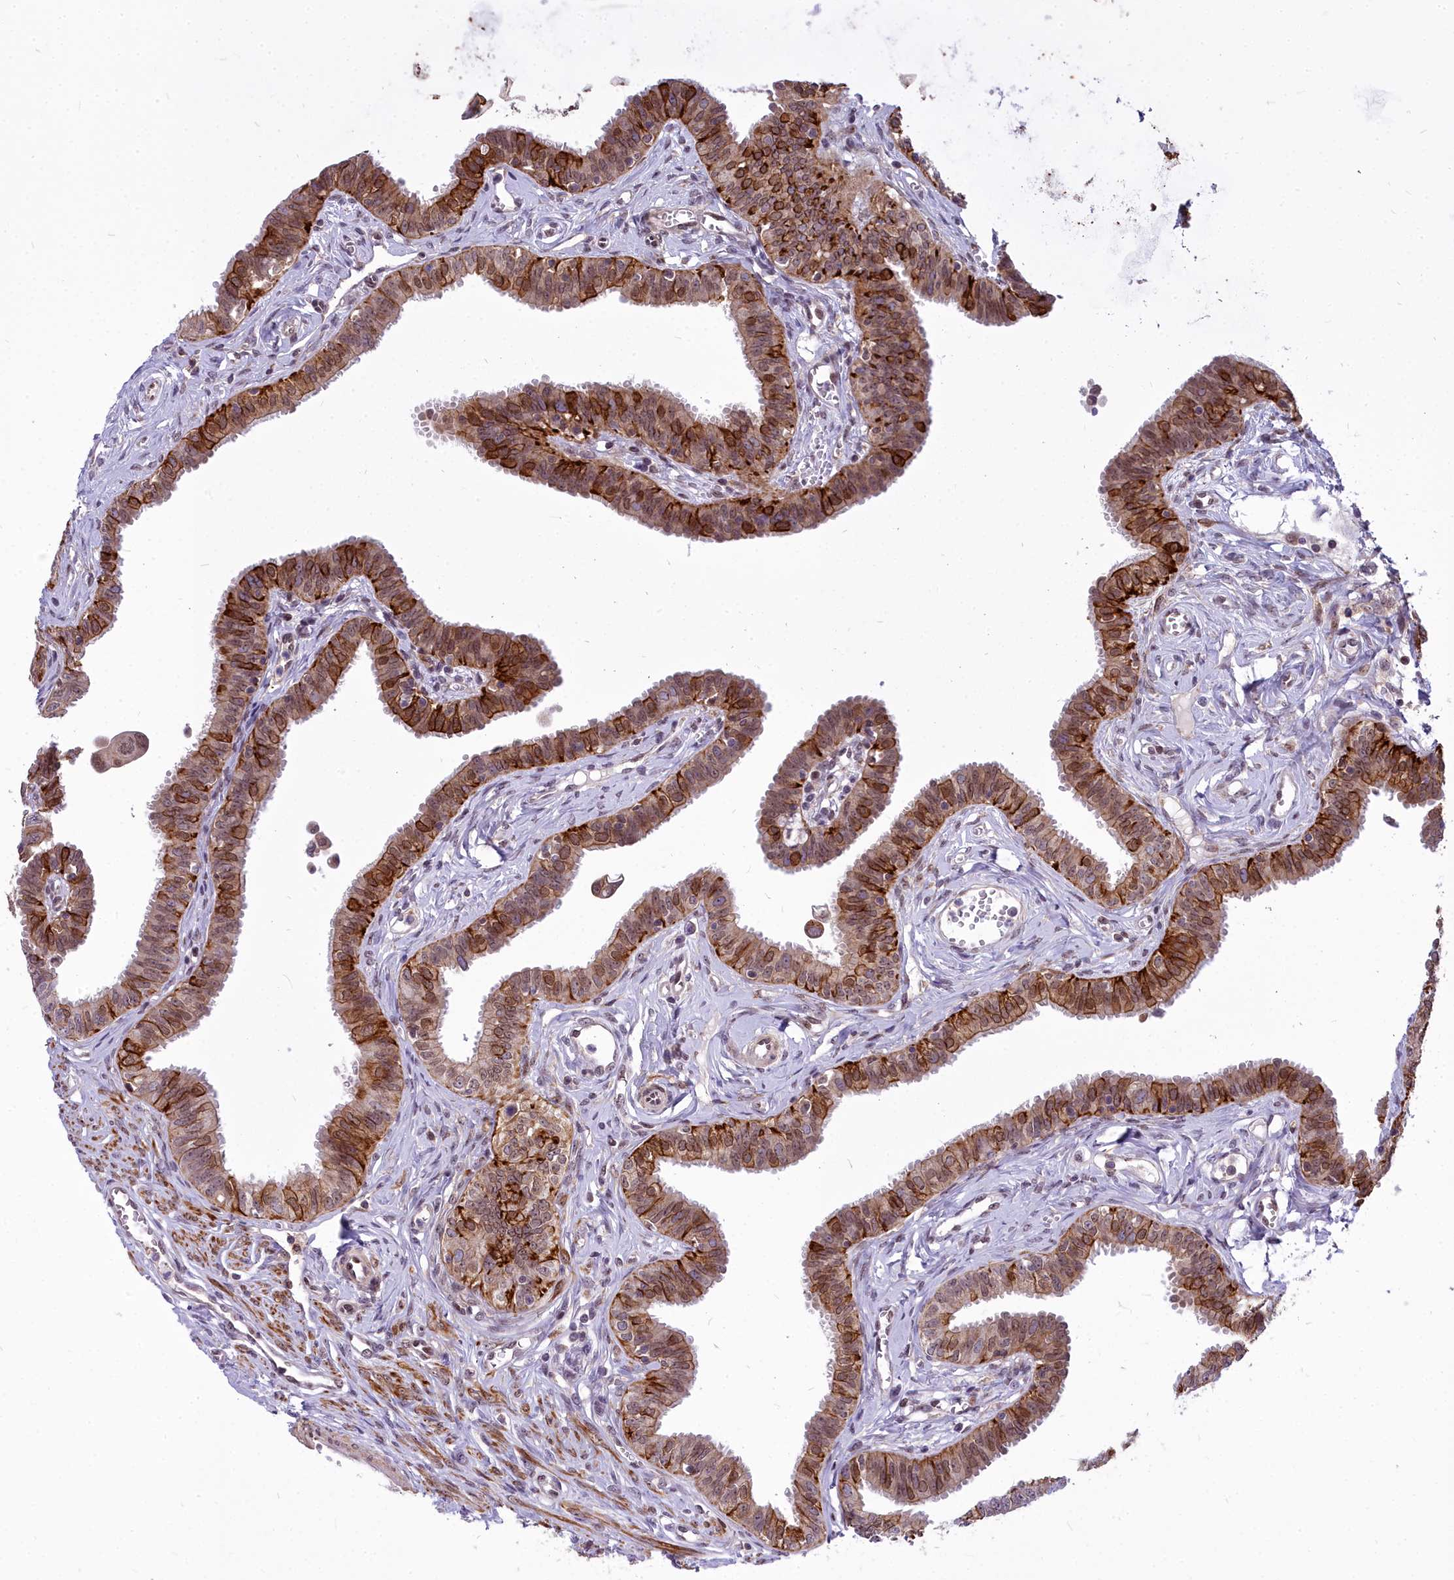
{"staining": {"intensity": "moderate", "quantity": ">75%", "location": "cytoplasmic/membranous,nuclear"}, "tissue": "fallopian tube", "cell_type": "Glandular cells", "image_type": "normal", "snomed": [{"axis": "morphology", "description": "Normal tissue, NOS"}, {"axis": "morphology", "description": "Carcinoma, NOS"}, {"axis": "topography", "description": "Fallopian tube"}, {"axis": "topography", "description": "Ovary"}], "caption": "Brown immunohistochemical staining in benign human fallopian tube displays moderate cytoplasmic/membranous,nuclear staining in about >75% of glandular cells. (Brightfield microscopy of DAB IHC at high magnification).", "gene": "ABCB8", "patient": {"sex": "female", "age": 59}}